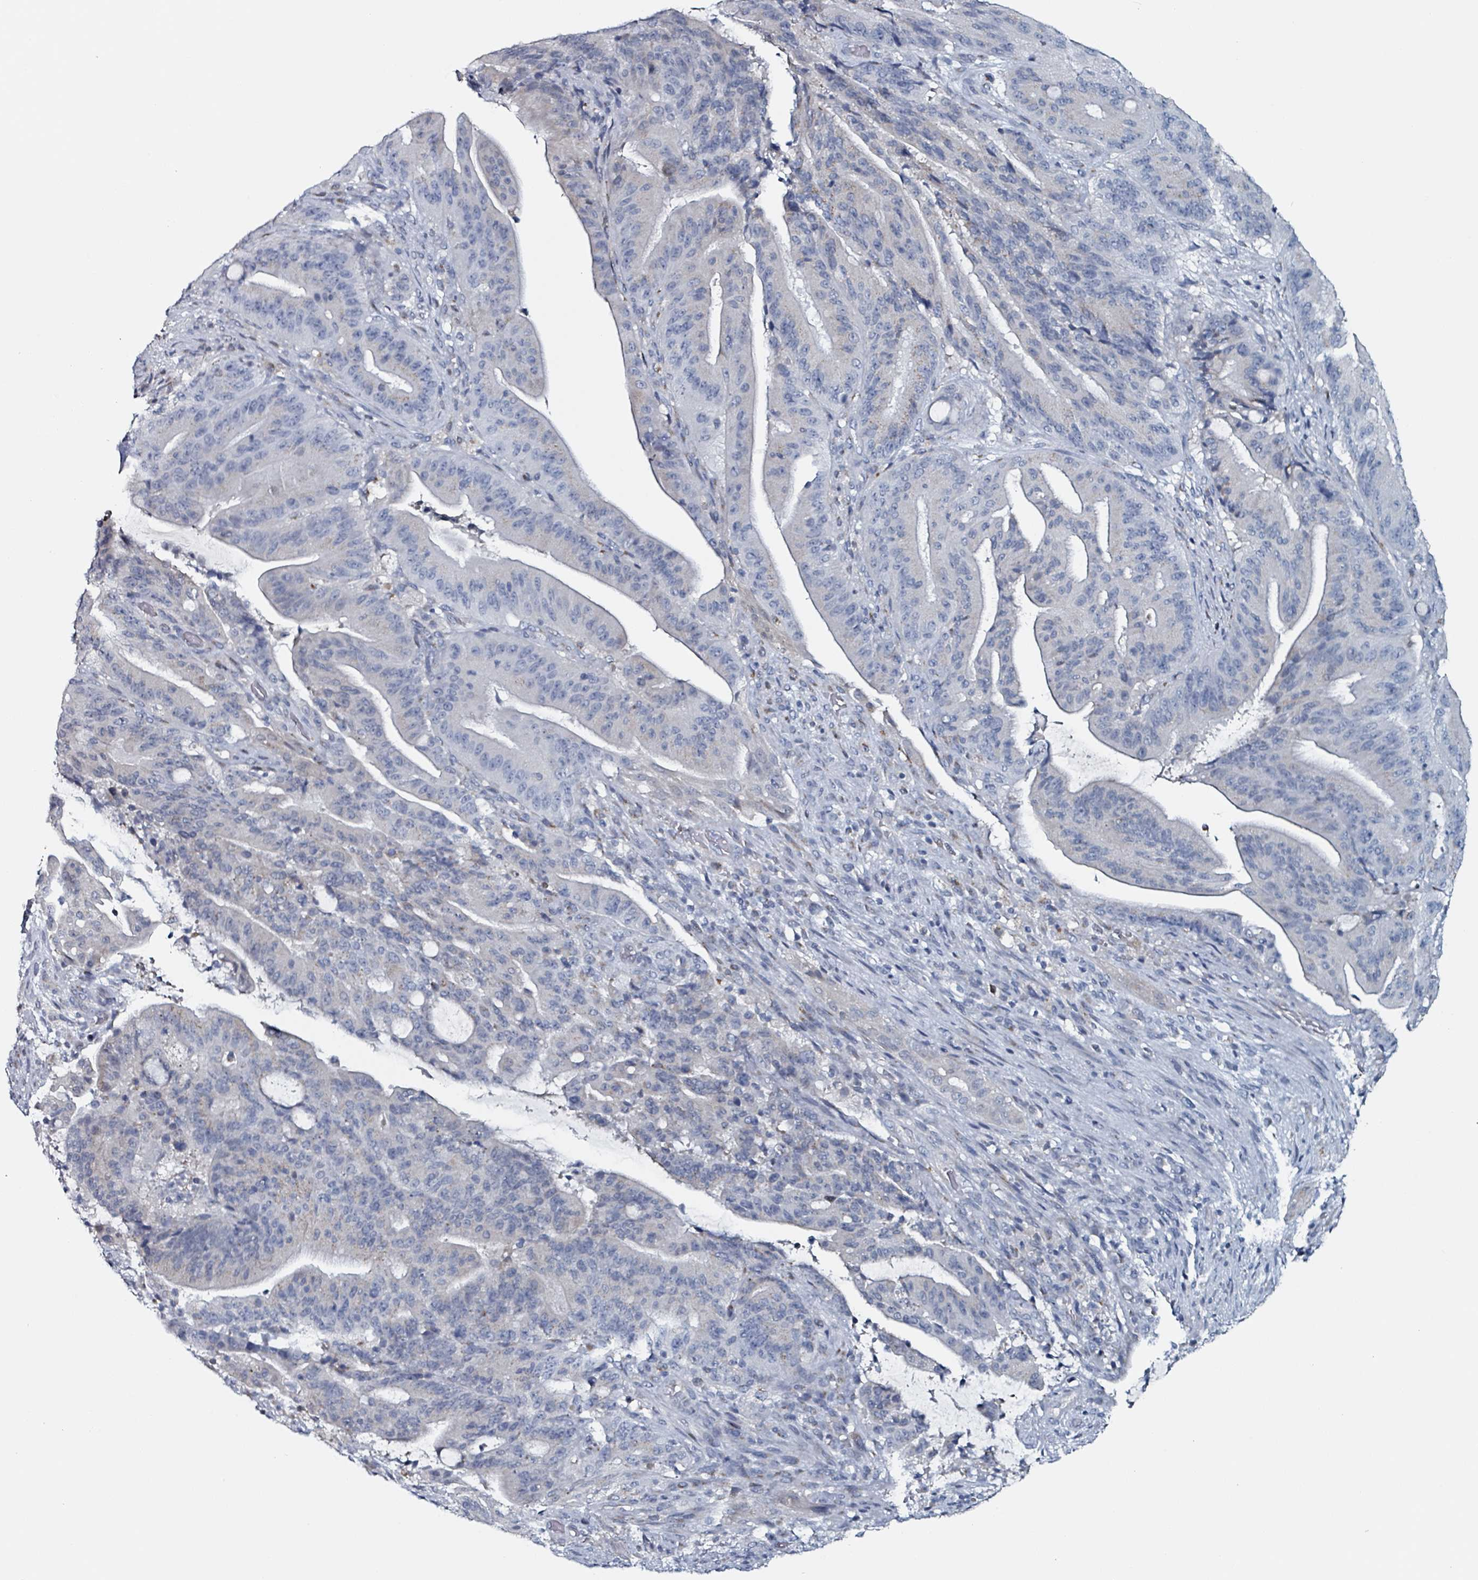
{"staining": {"intensity": "negative", "quantity": "none", "location": "none"}, "tissue": "liver cancer", "cell_type": "Tumor cells", "image_type": "cancer", "snomed": [{"axis": "morphology", "description": "Normal tissue, NOS"}, {"axis": "morphology", "description": "Cholangiocarcinoma"}, {"axis": "topography", "description": "Liver"}, {"axis": "topography", "description": "Peripheral nerve tissue"}], "caption": "This photomicrograph is of liver cancer (cholangiocarcinoma) stained with immunohistochemistry (IHC) to label a protein in brown with the nuclei are counter-stained blue. There is no positivity in tumor cells.", "gene": "B3GAT3", "patient": {"sex": "female", "age": 73}}